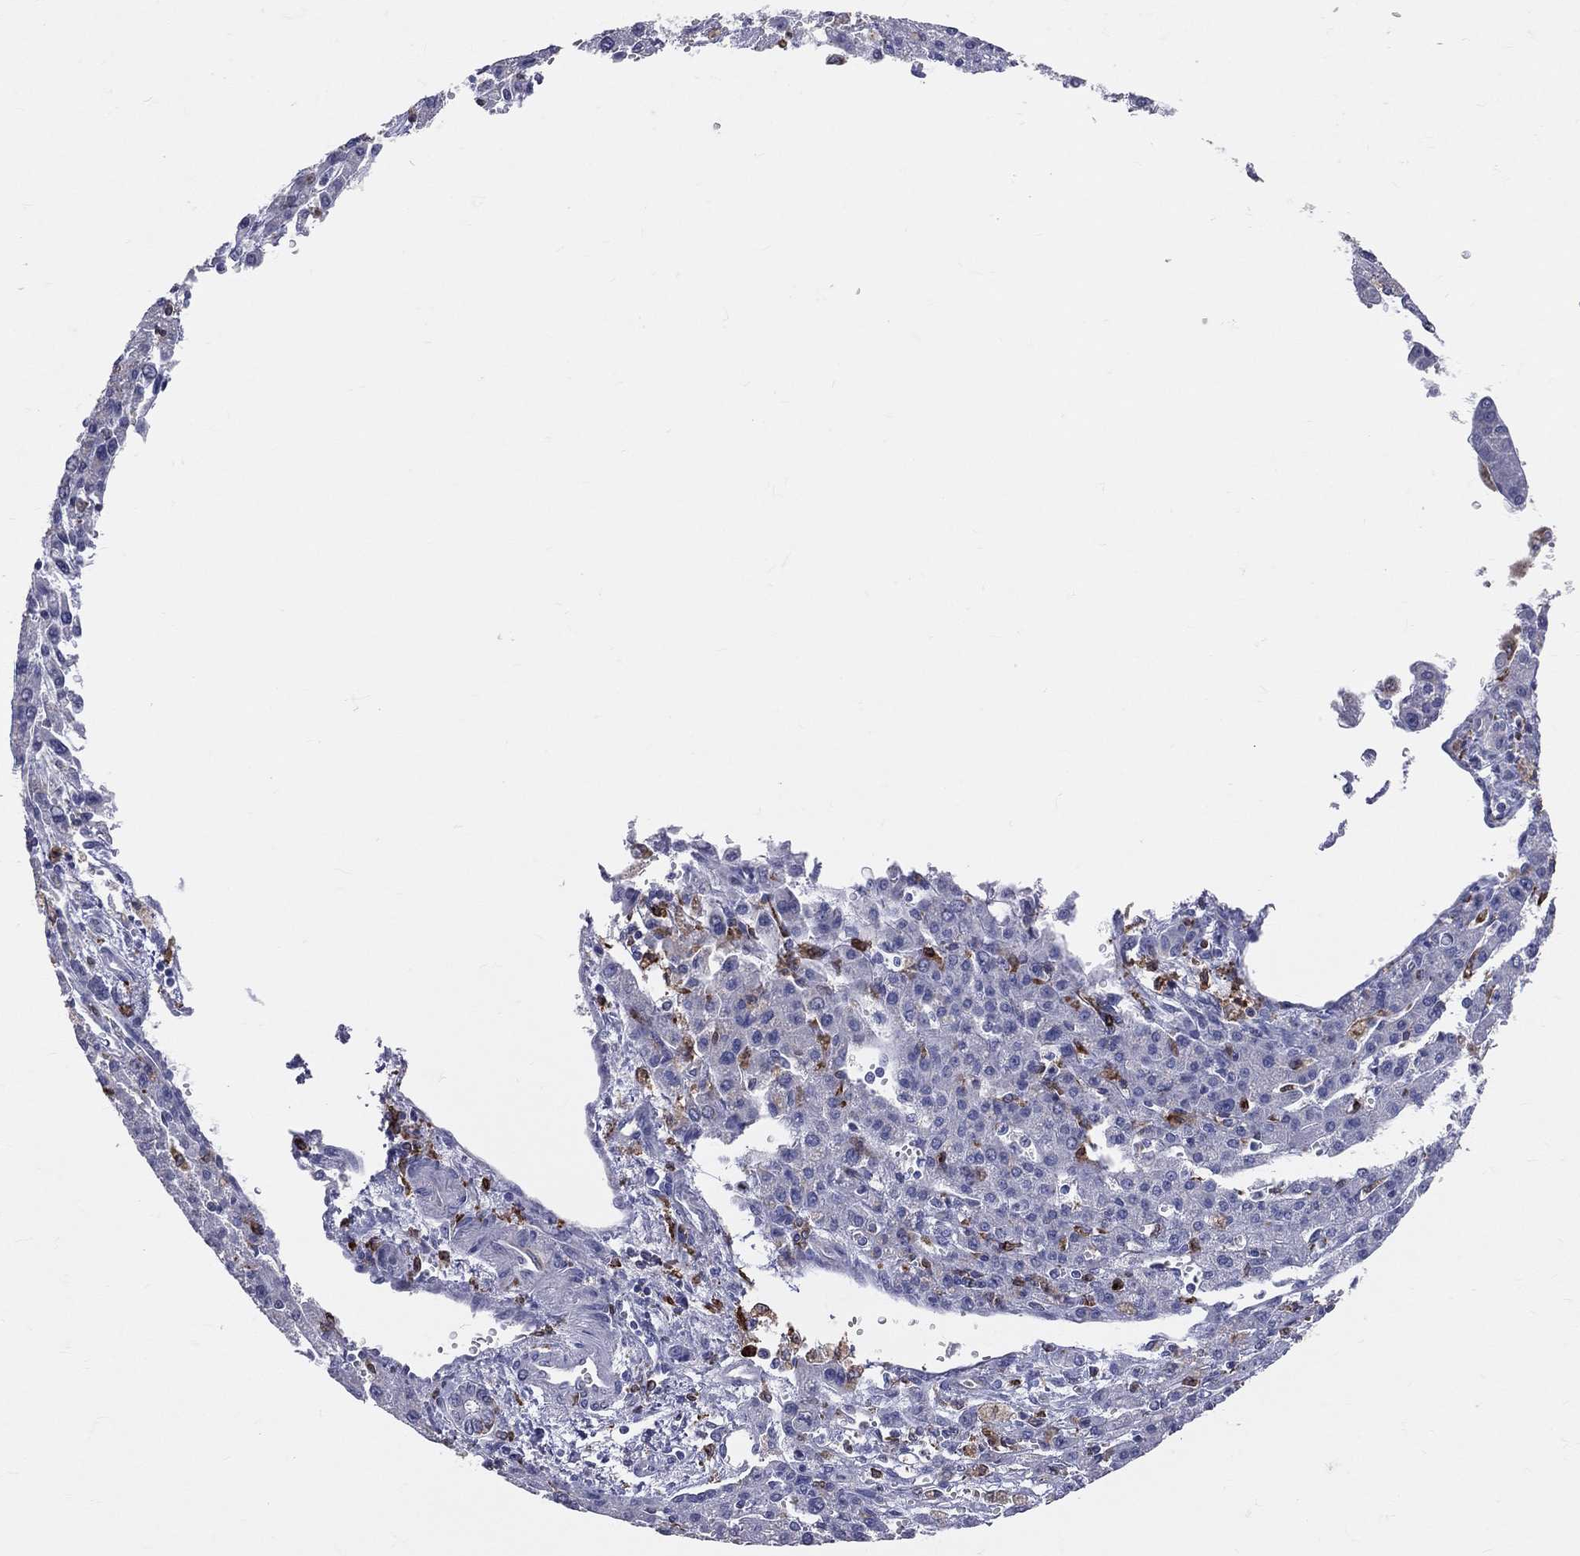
{"staining": {"intensity": "negative", "quantity": "none", "location": "none"}, "tissue": "liver cancer", "cell_type": "Tumor cells", "image_type": "cancer", "snomed": [{"axis": "morphology", "description": "Carcinoma, Hepatocellular, NOS"}, {"axis": "topography", "description": "Liver"}], "caption": "A photomicrograph of human liver cancer is negative for staining in tumor cells.", "gene": "CD74", "patient": {"sex": "female", "age": 70}}